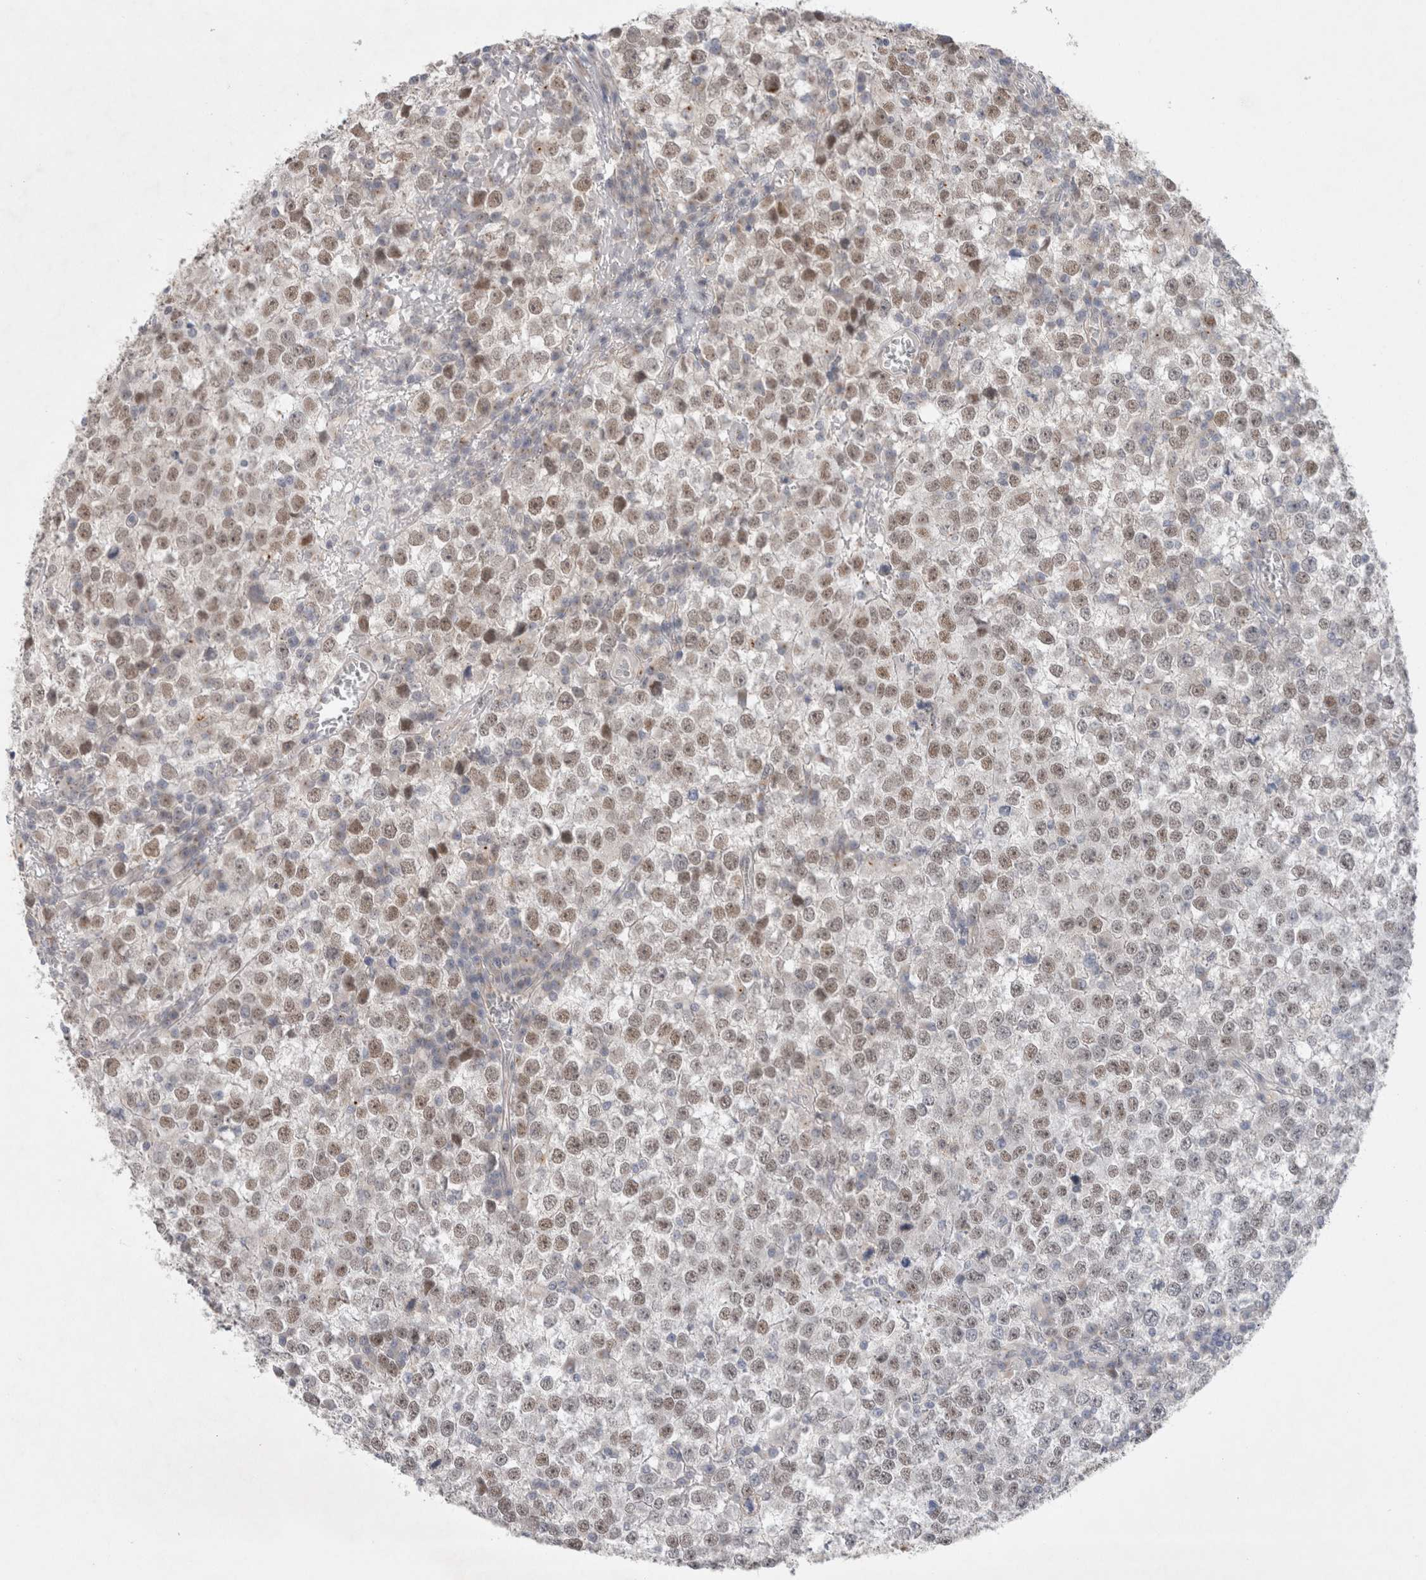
{"staining": {"intensity": "weak", "quantity": ">75%", "location": "nuclear"}, "tissue": "testis cancer", "cell_type": "Tumor cells", "image_type": "cancer", "snomed": [{"axis": "morphology", "description": "Seminoma, NOS"}, {"axis": "topography", "description": "Testis"}], "caption": "IHC of human testis cancer (seminoma) demonstrates low levels of weak nuclear expression in about >75% of tumor cells. Using DAB (3,3'-diaminobenzidine) (brown) and hematoxylin (blue) stains, captured at high magnification using brightfield microscopy.", "gene": "BICD2", "patient": {"sex": "male", "age": 65}}